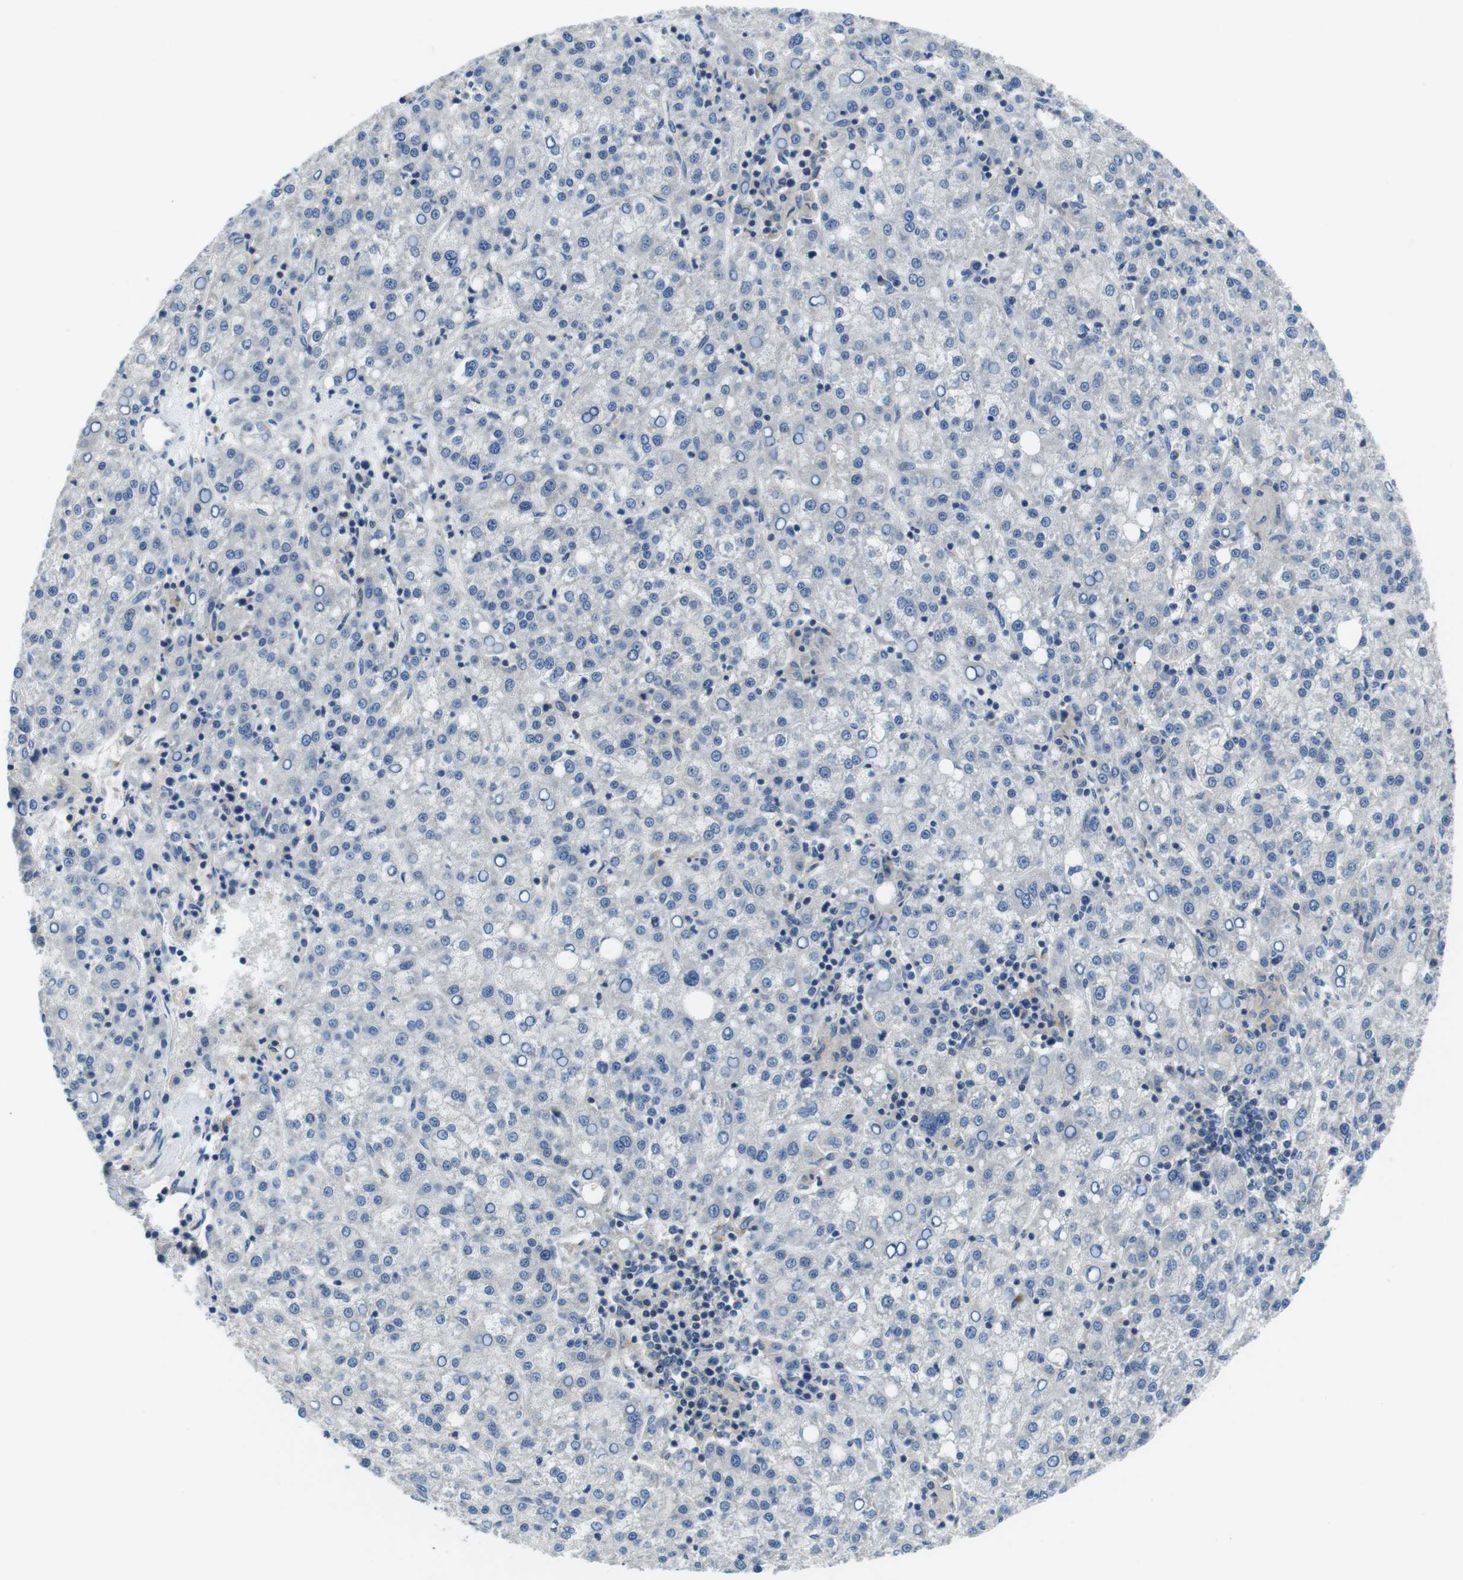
{"staining": {"intensity": "negative", "quantity": "none", "location": "none"}, "tissue": "liver cancer", "cell_type": "Tumor cells", "image_type": "cancer", "snomed": [{"axis": "morphology", "description": "Carcinoma, Hepatocellular, NOS"}, {"axis": "topography", "description": "Liver"}], "caption": "Immunohistochemical staining of hepatocellular carcinoma (liver) reveals no significant expression in tumor cells. (Stains: DAB (3,3'-diaminobenzidine) immunohistochemistry with hematoxylin counter stain, Microscopy: brightfield microscopy at high magnification).", "gene": "PIK3CD", "patient": {"sex": "female", "age": 58}}